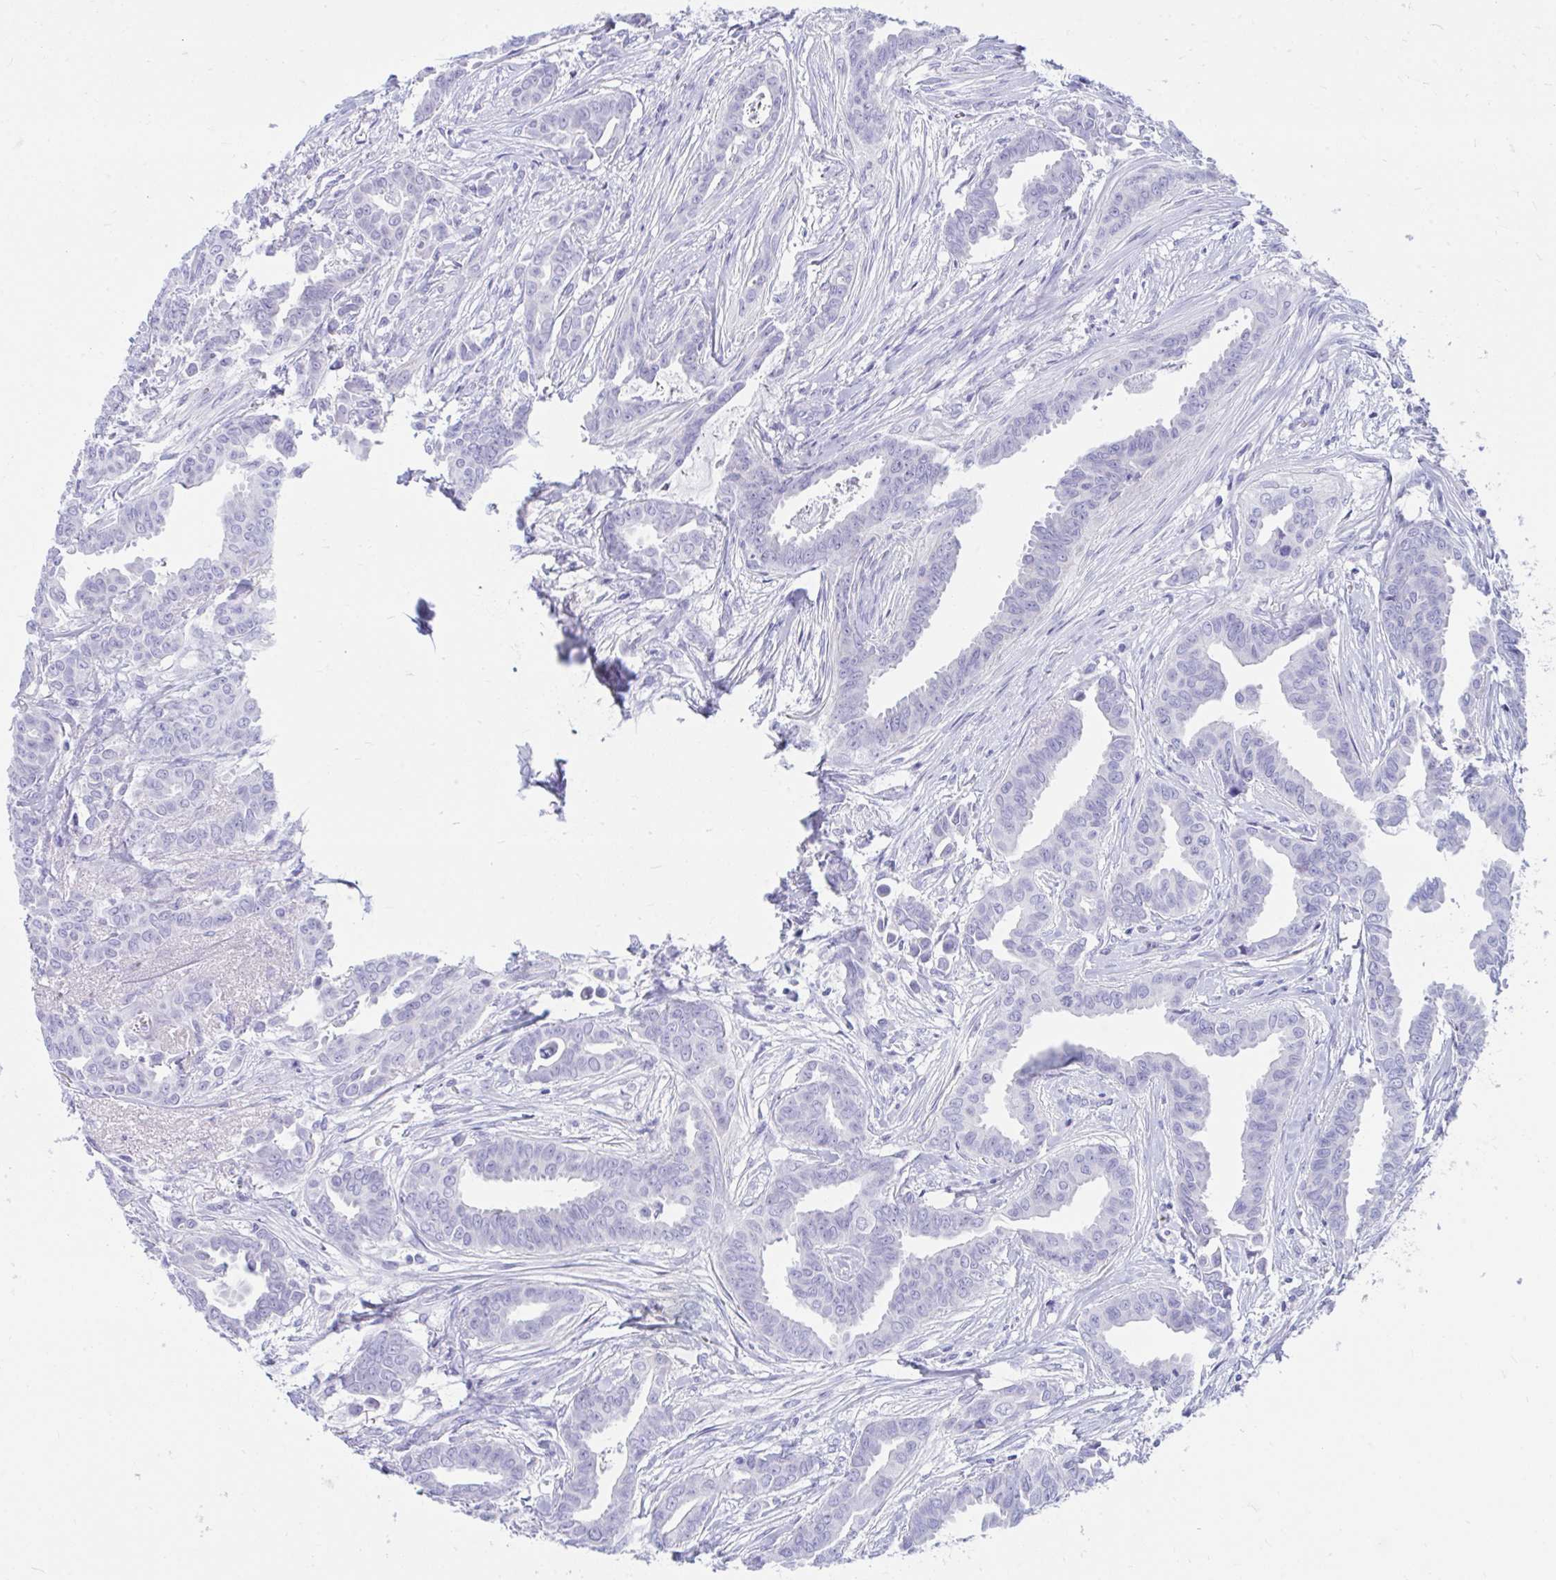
{"staining": {"intensity": "negative", "quantity": "none", "location": "none"}, "tissue": "breast cancer", "cell_type": "Tumor cells", "image_type": "cancer", "snomed": [{"axis": "morphology", "description": "Duct carcinoma"}, {"axis": "topography", "description": "Breast"}], "caption": "High power microscopy micrograph of an IHC image of intraductal carcinoma (breast), revealing no significant positivity in tumor cells. (Stains: DAB immunohistochemistry (IHC) with hematoxylin counter stain, Microscopy: brightfield microscopy at high magnification).", "gene": "SHISA8", "patient": {"sex": "female", "age": 45}}